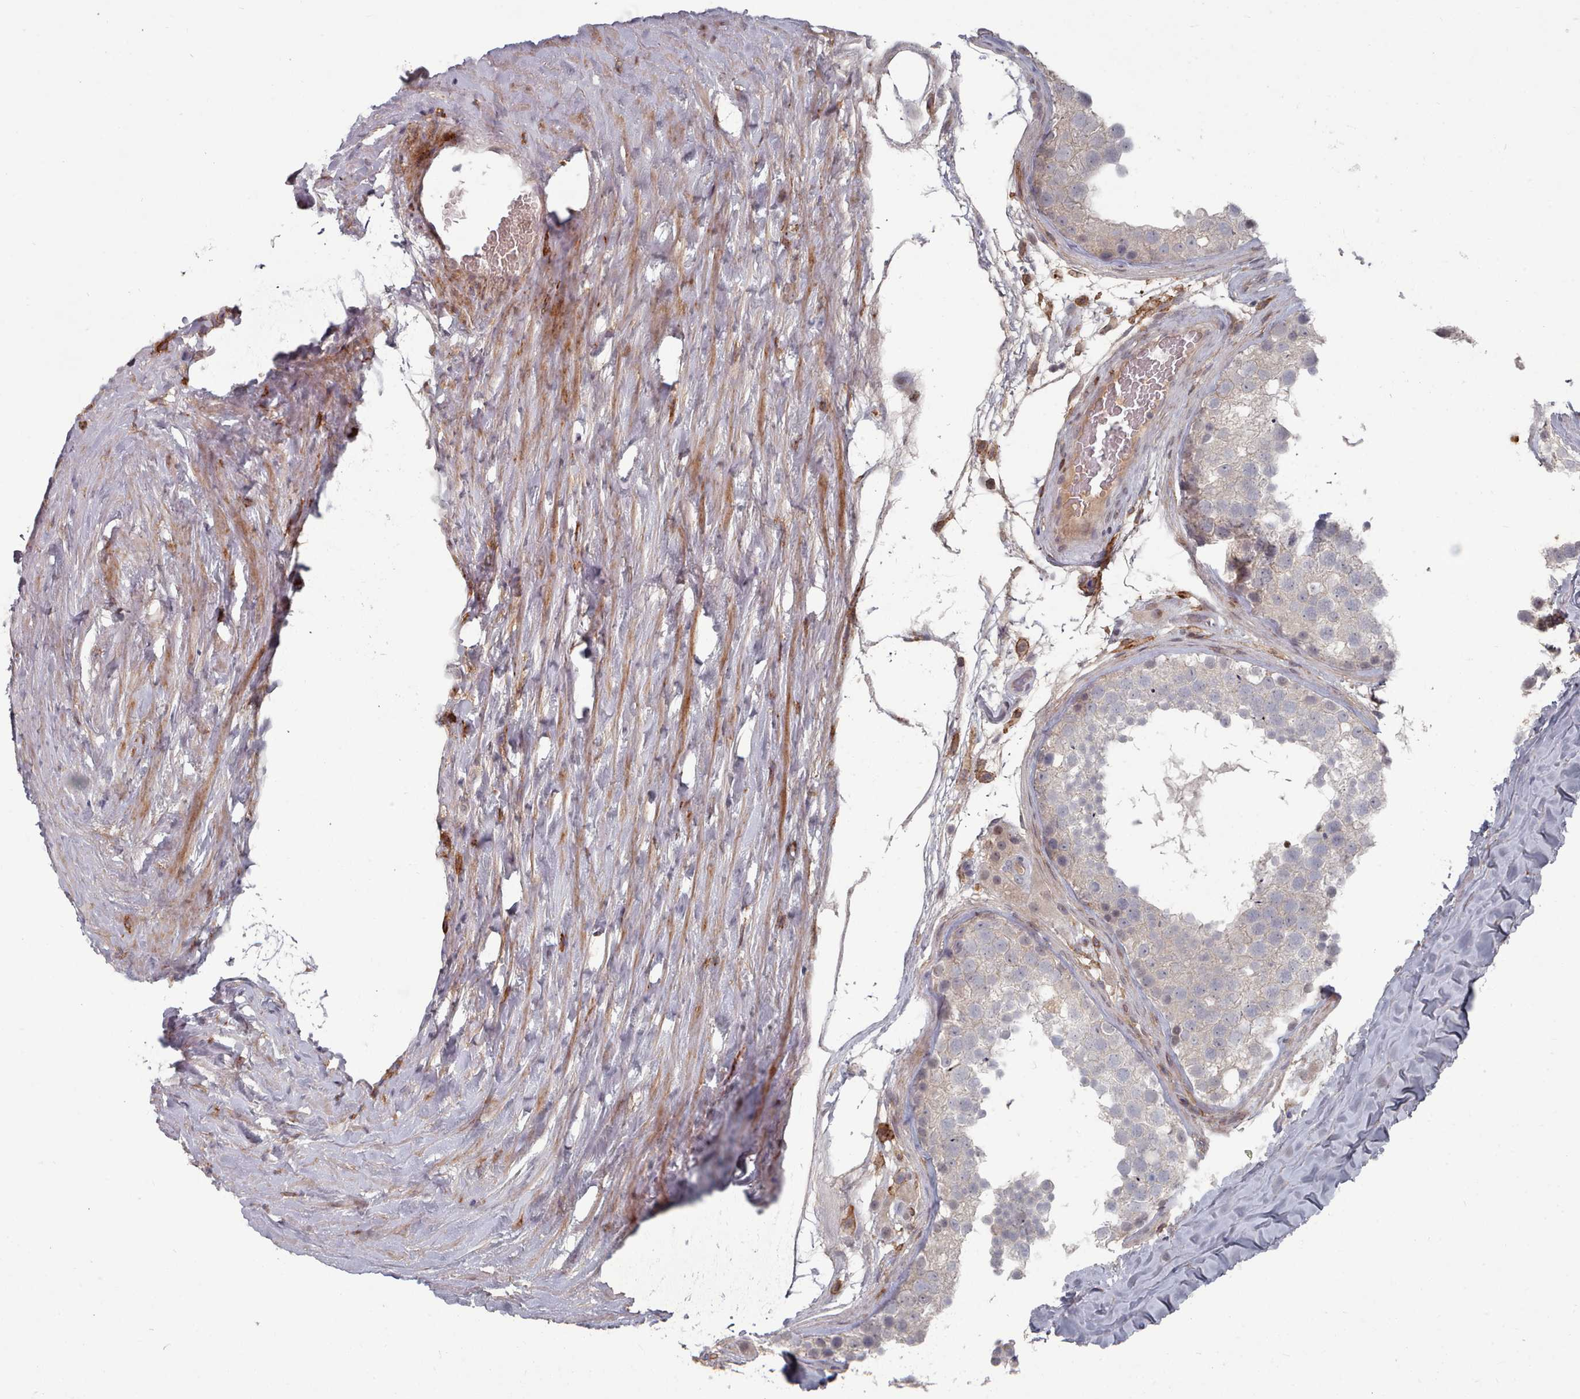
{"staining": {"intensity": "negative", "quantity": "none", "location": "none"}, "tissue": "testis", "cell_type": "Cells in seminiferous ducts", "image_type": "normal", "snomed": [{"axis": "morphology", "description": "Normal tissue, NOS"}, {"axis": "topography", "description": "Testis"}], "caption": "High power microscopy micrograph of an IHC photomicrograph of normal testis, revealing no significant positivity in cells in seminiferous ducts. (DAB (3,3'-diaminobenzidine) immunohistochemistry (IHC), high magnification).", "gene": "COL8A2", "patient": {"sex": "male", "age": 26}}